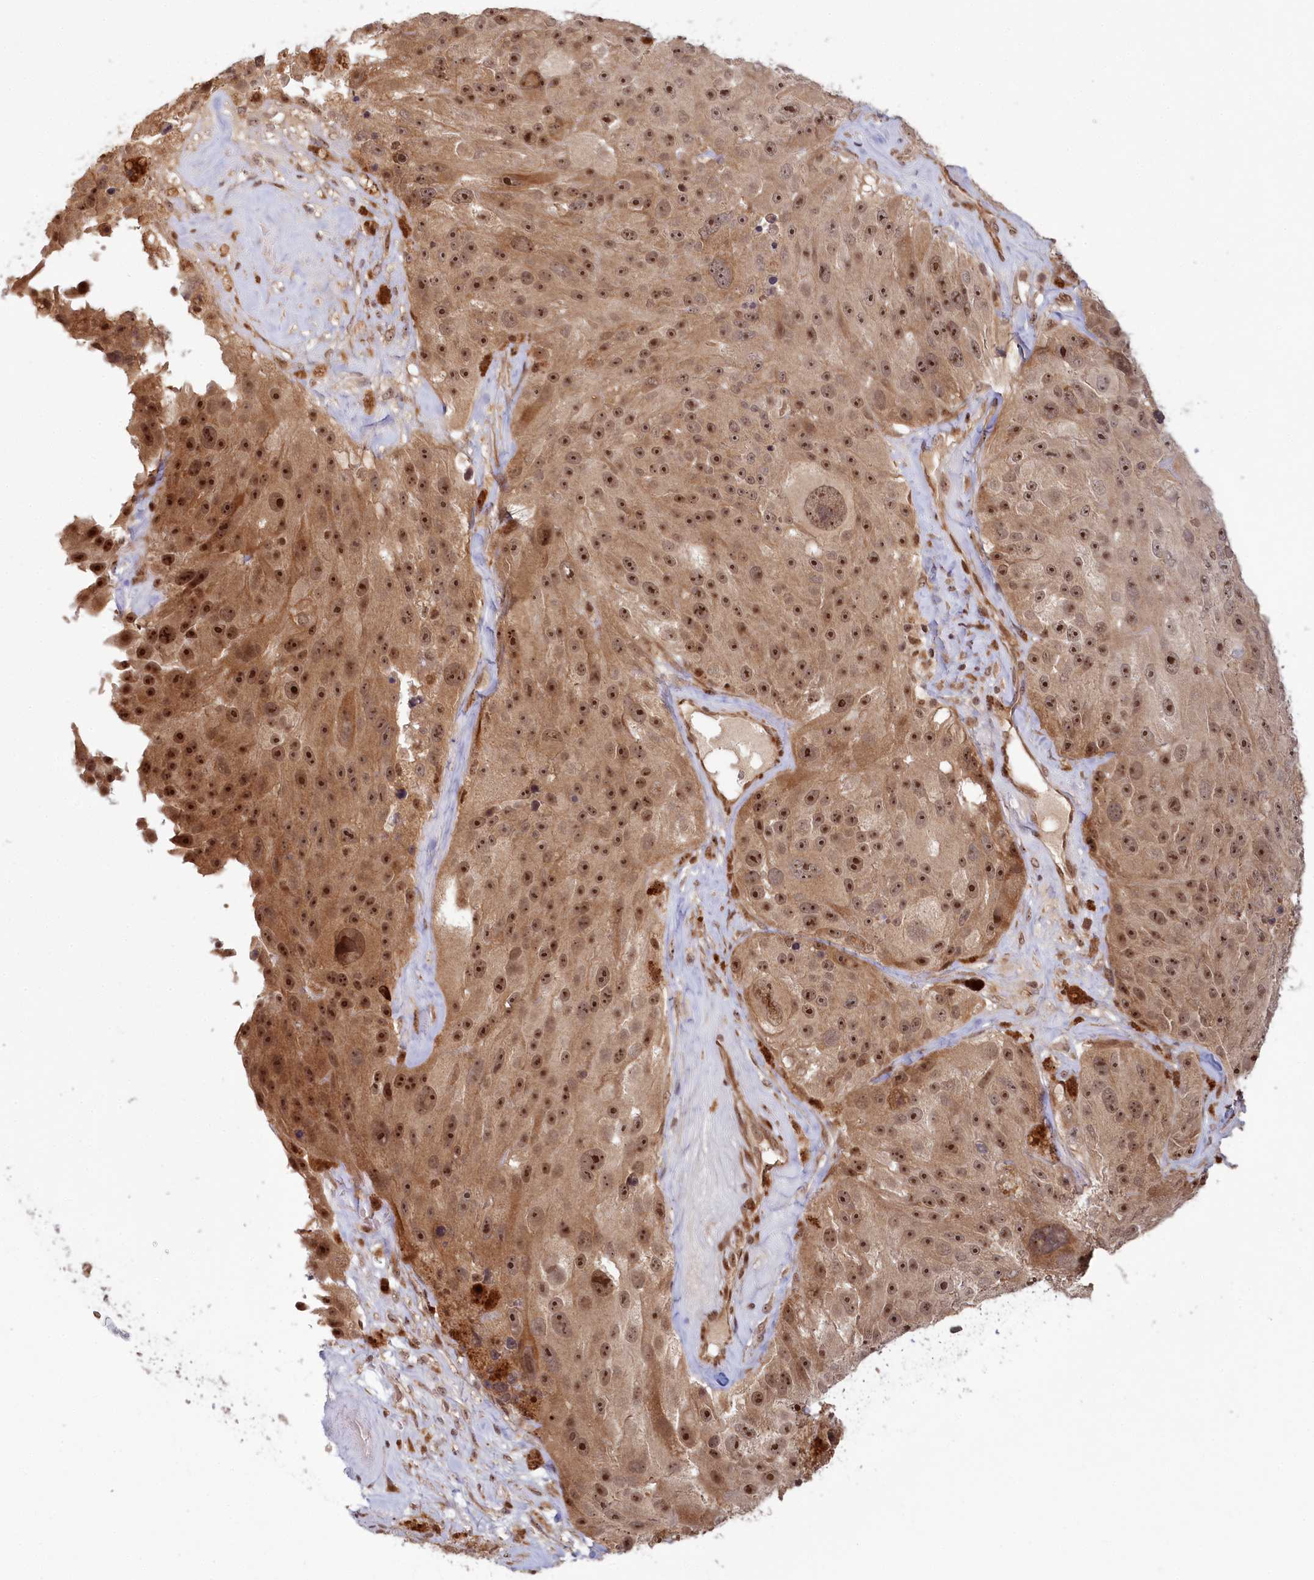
{"staining": {"intensity": "moderate", "quantity": ">75%", "location": "cytoplasmic/membranous,nuclear"}, "tissue": "melanoma", "cell_type": "Tumor cells", "image_type": "cancer", "snomed": [{"axis": "morphology", "description": "Malignant melanoma, Metastatic site"}, {"axis": "topography", "description": "Lymph node"}], "caption": "Moderate cytoplasmic/membranous and nuclear protein expression is identified in about >75% of tumor cells in melanoma.", "gene": "WAPL", "patient": {"sex": "male", "age": 62}}